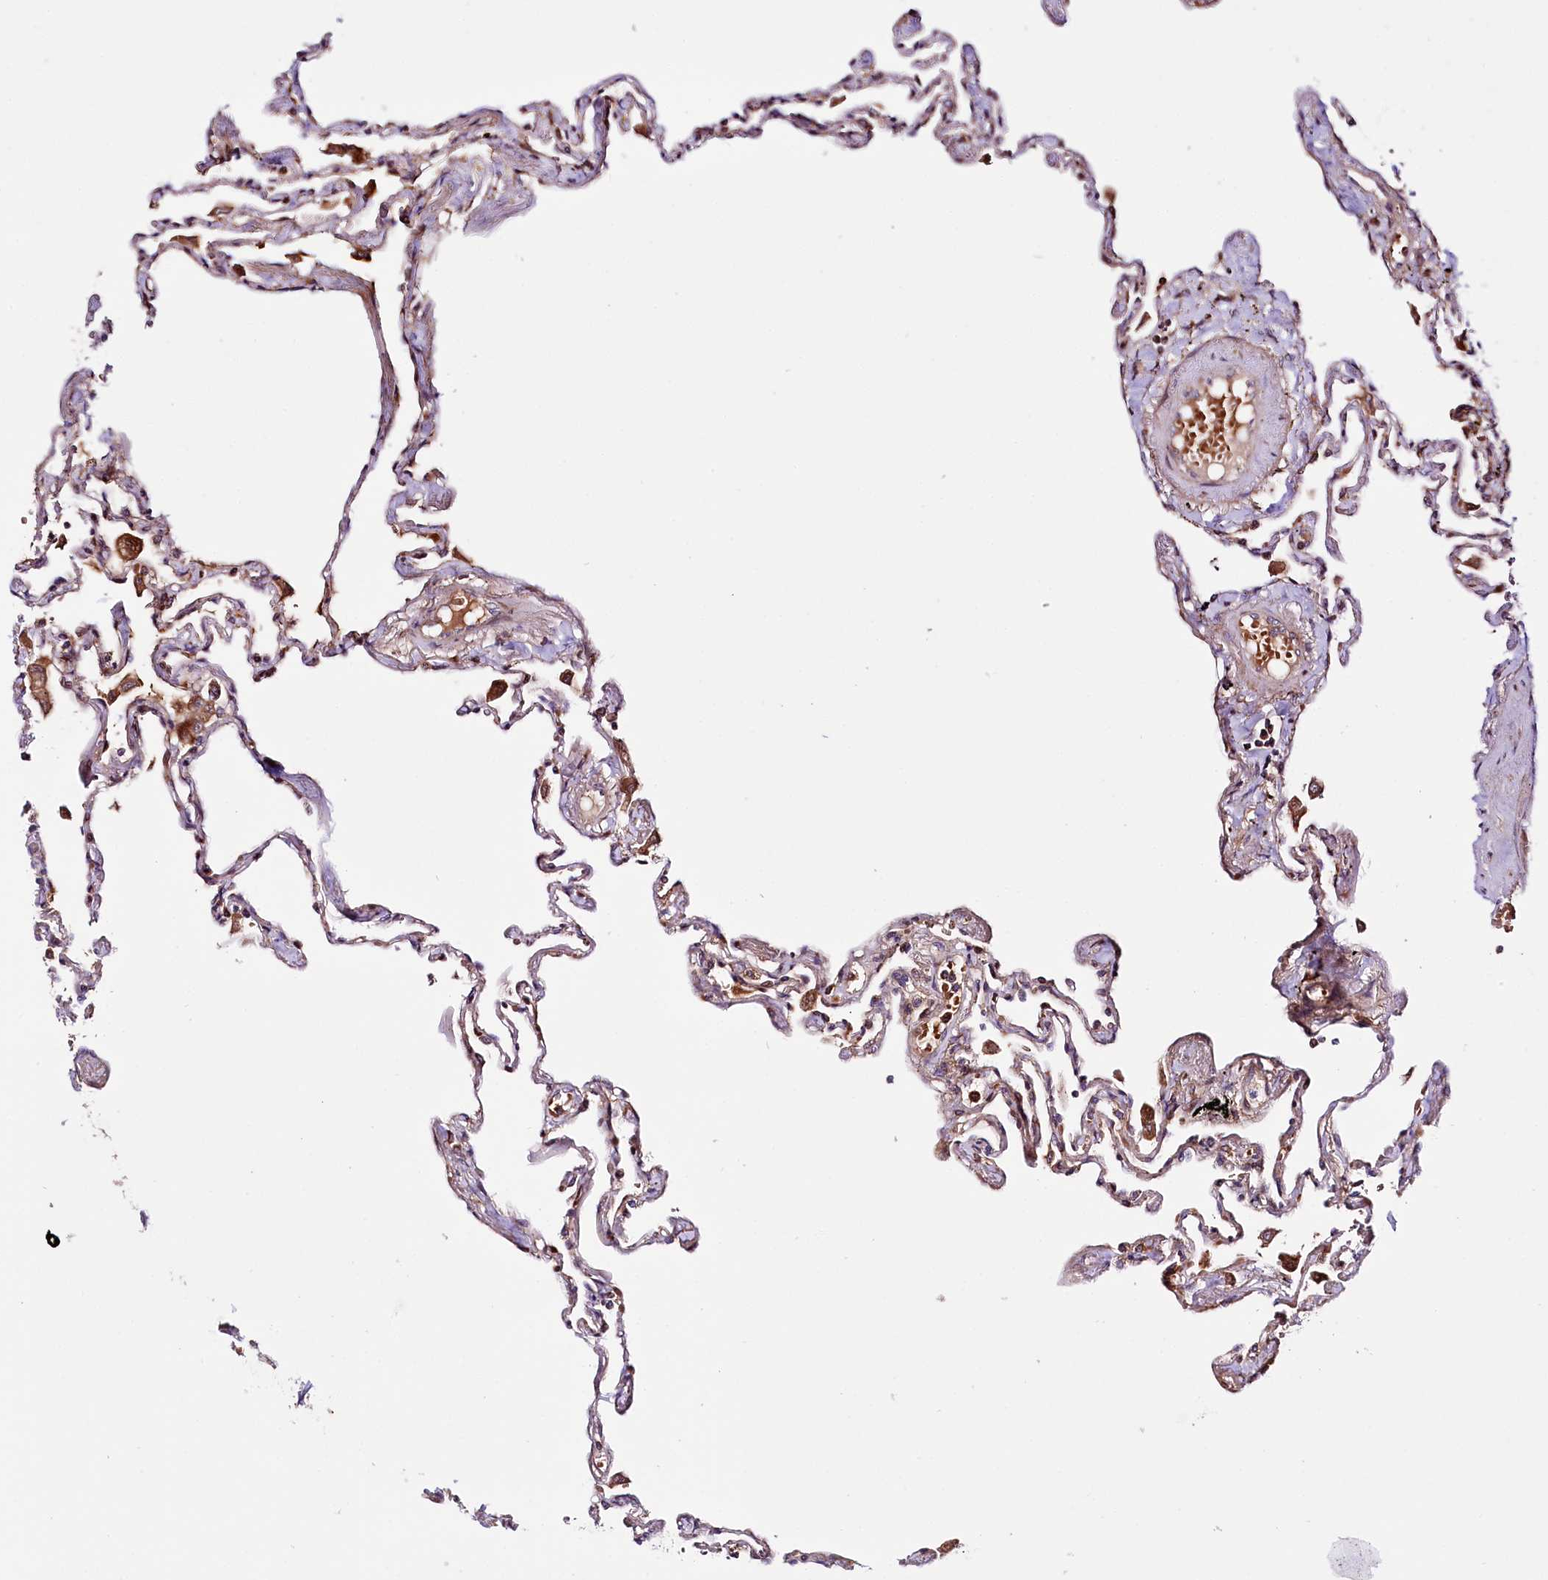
{"staining": {"intensity": "moderate", "quantity": "<25%", "location": "cytoplasmic/membranous"}, "tissue": "lung", "cell_type": "Alveolar cells", "image_type": "normal", "snomed": [{"axis": "morphology", "description": "Normal tissue, NOS"}, {"axis": "topography", "description": "Lung"}], "caption": "This is a photomicrograph of immunohistochemistry staining of normal lung, which shows moderate positivity in the cytoplasmic/membranous of alveolar cells.", "gene": "ST7", "patient": {"sex": "female", "age": 67}}